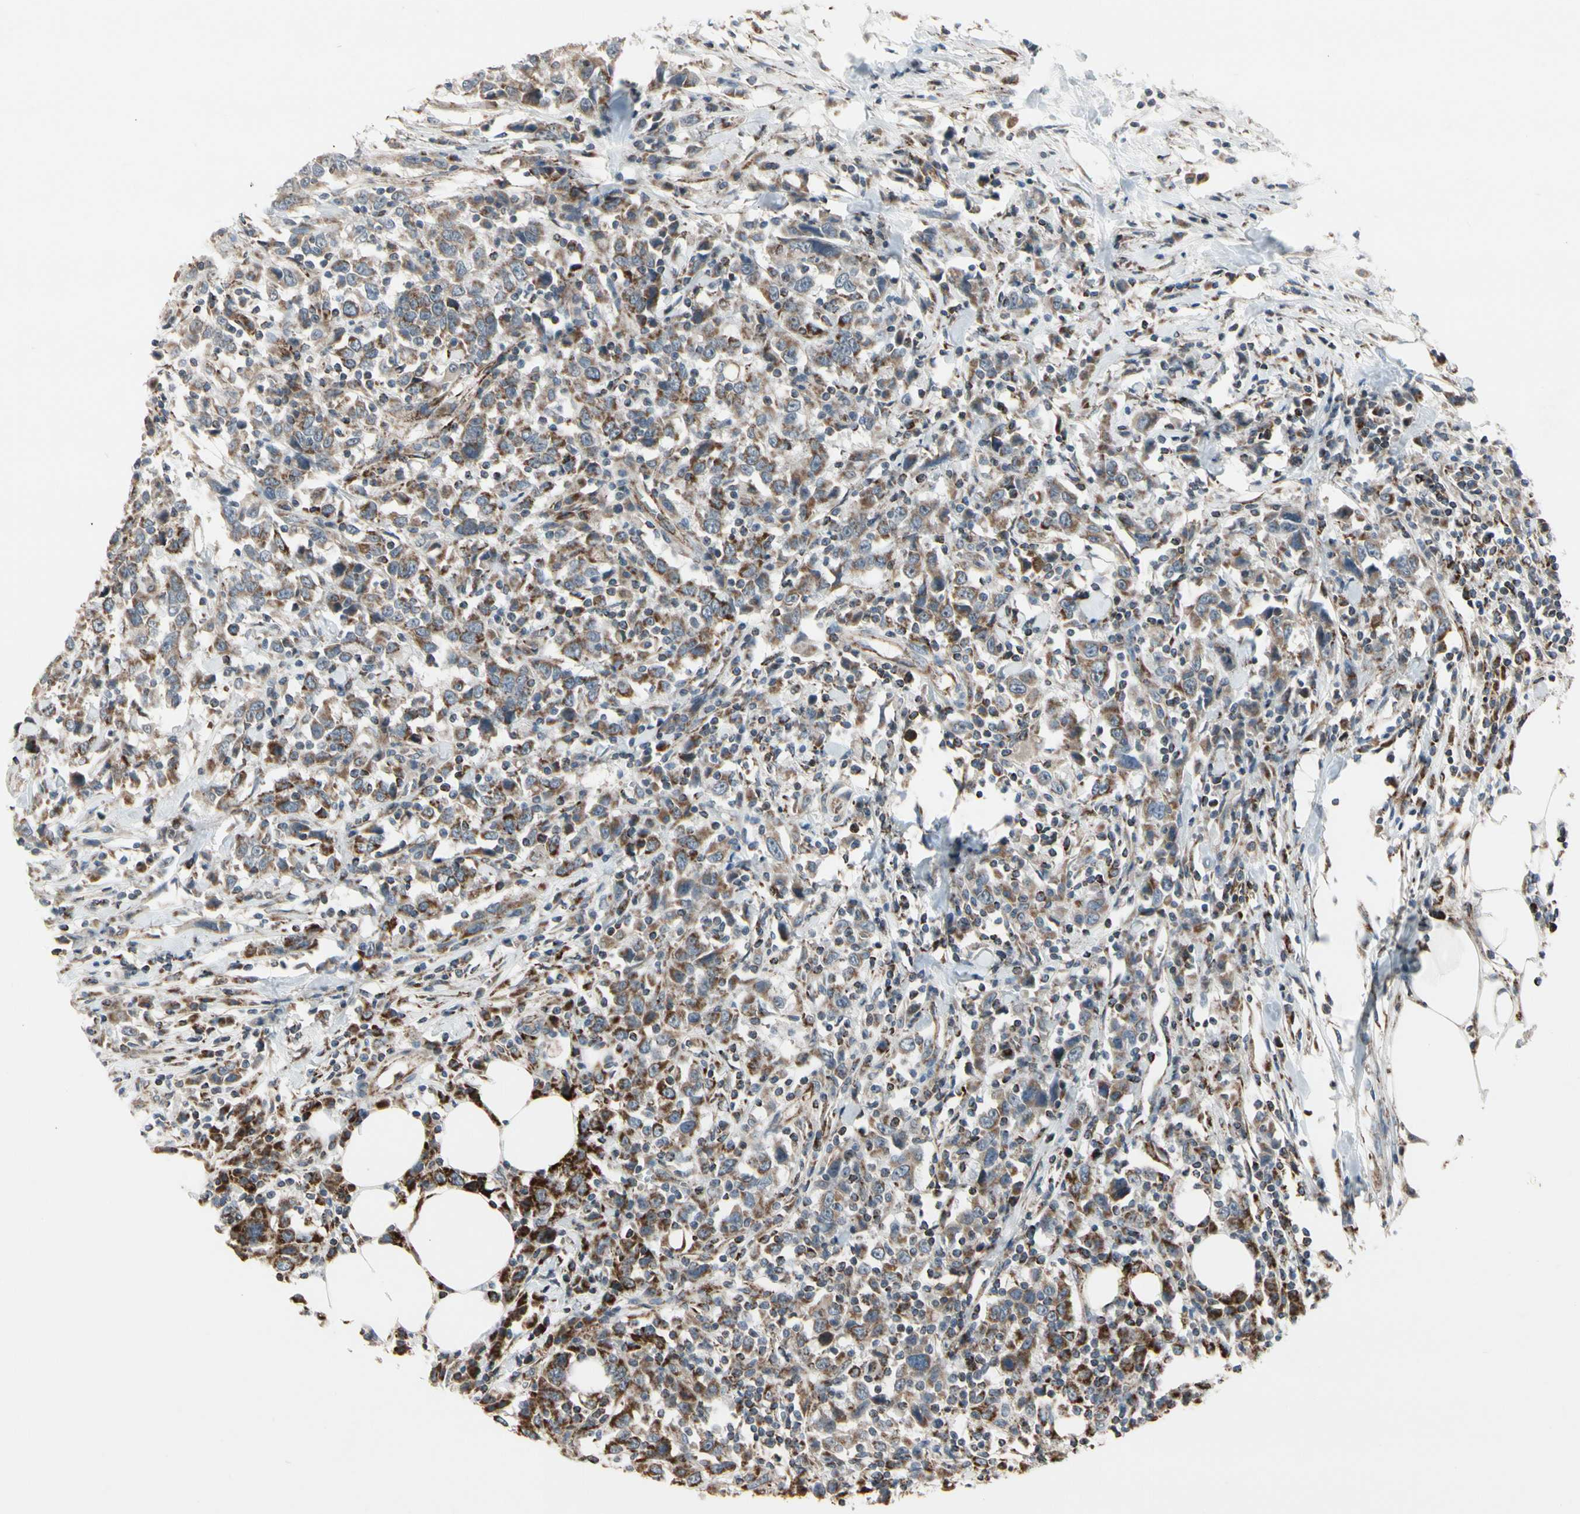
{"staining": {"intensity": "moderate", "quantity": ">75%", "location": "cytoplasmic/membranous"}, "tissue": "urothelial cancer", "cell_type": "Tumor cells", "image_type": "cancer", "snomed": [{"axis": "morphology", "description": "Urothelial carcinoma, High grade"}, {"axis": "topography", "description": "Urinary bladder"}], "caption": "Urothelial cancer tissue displays moderate cytoplasmic/membranous positivity in about >75% of tumor cells, visualized by immunohistochemistry.", "gene": "CPT1A", "patient": {"sex": "male", "age": 61}}